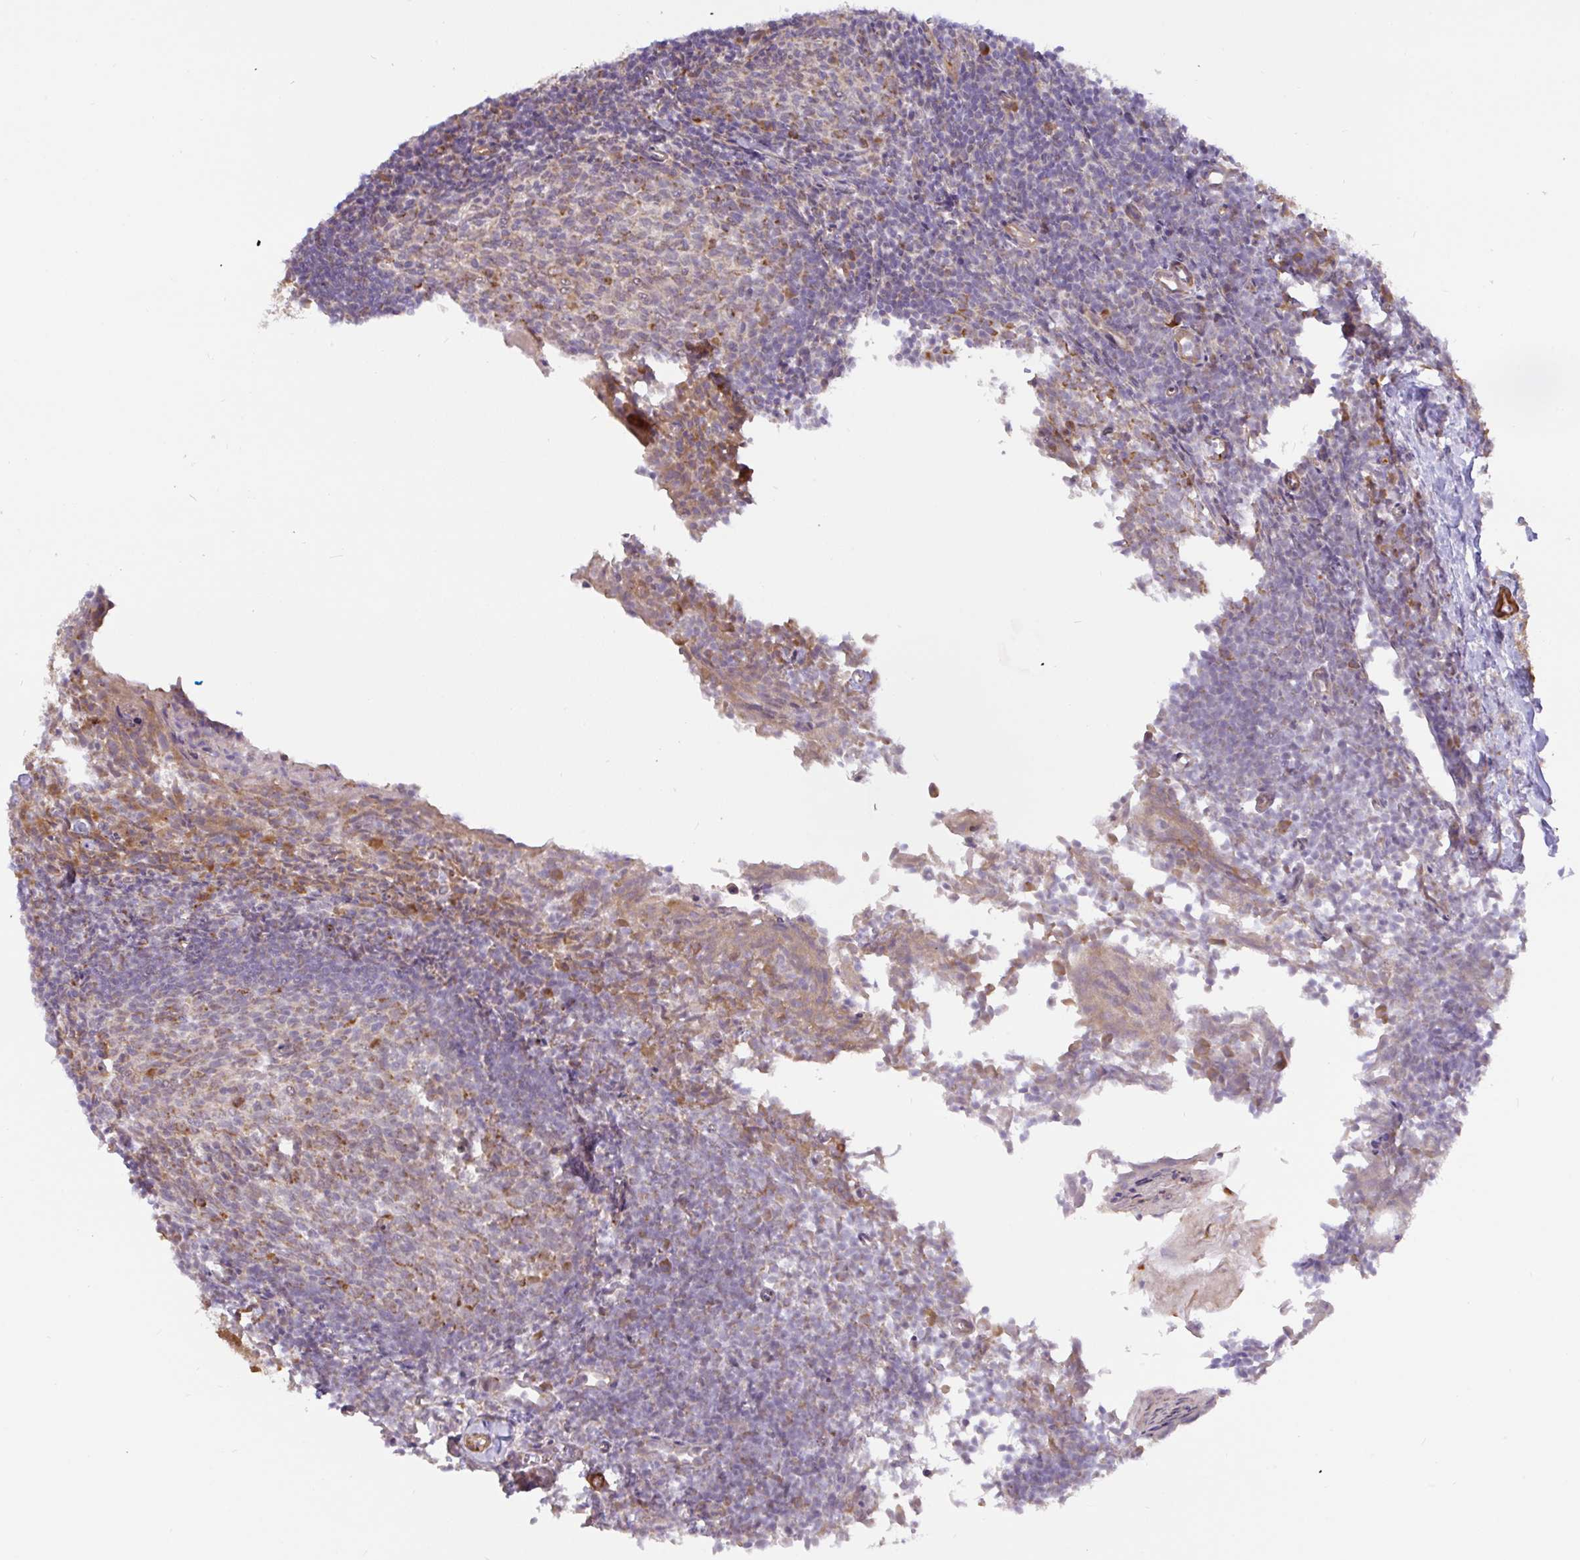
{"staining": {"intensity": "moderate", "quantity": "<25%", "location": "cytoplasmic/membranous"}, "tissue": "tonsil", "cell_type": "Germinal center cells", "image_type": "normal", "snomed": [{"axis": "morphology", "description": "Normal tissue, NOS"}, {"axis": "topography", "description": "Tonsil"}], "caption": "High-power microscopy captured an immunohistochemistry histopathology image of unremarkable tonsil, revealing moderate cytoplasmic/membranous expression in about <25% of germinal center cells.", "gene": "DLEU7", "patient": {"sex": "female", "age": 10}}